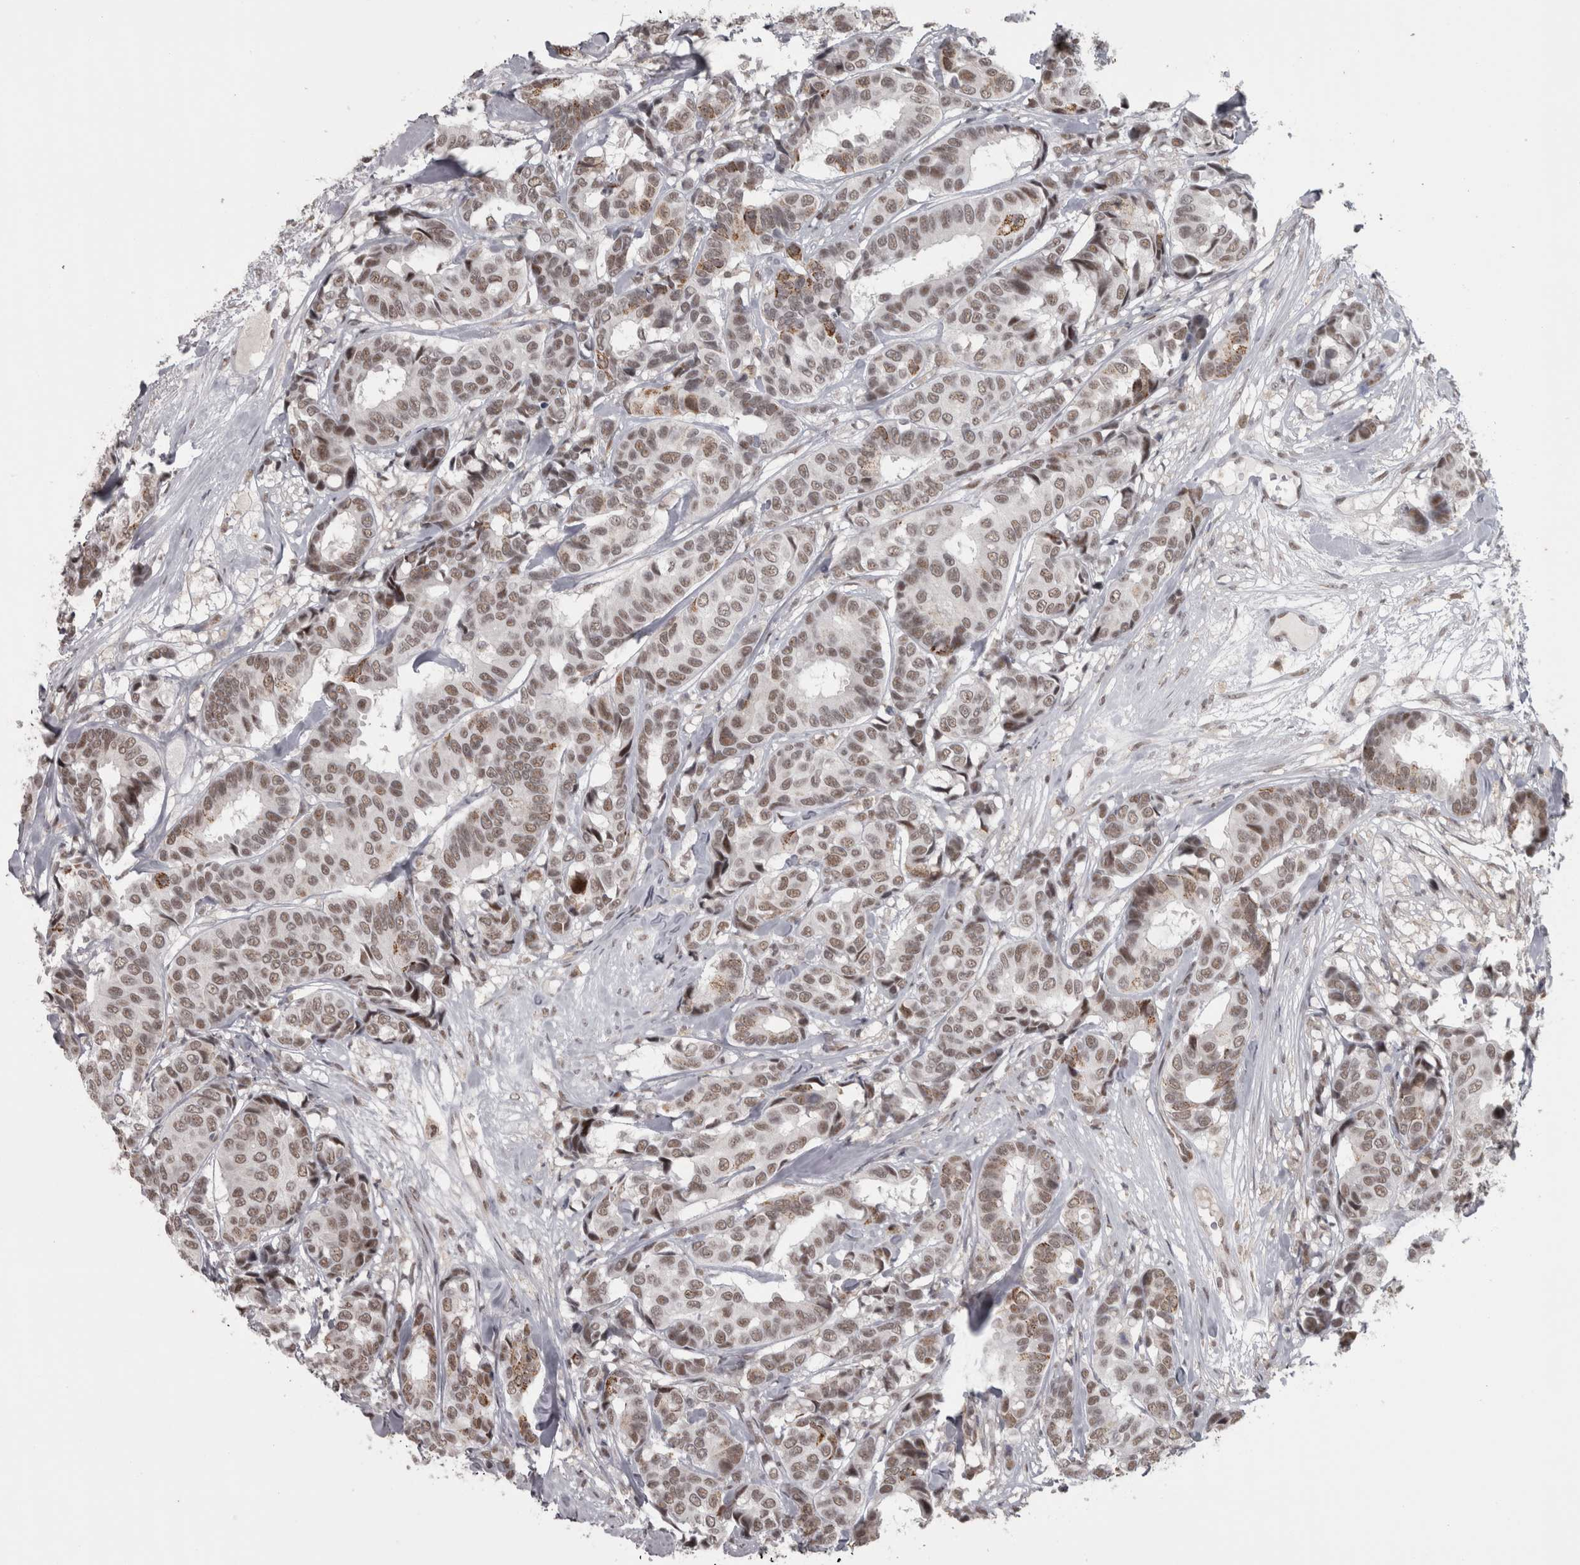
{"staining": {"intensity": "moderate", "quantity": ">75%", "location": "nuclear"}, "tissue": "breast cancer", "cell_type": "Tumor cells", "image_type": "cancer", "snomed": [{"axis": "morphology", "description": "Duct carcinoma"}, {"axis": "topography", "description": "Breast"}], "caption": "DAB (3,3'-diaminobenzidine) immunohistochemical staining of infiltrating ductal carcinoma (breast) shows moderate nuclear protein staining in approximately >75% of tumor cells. (Brightfield microscopy of DAB IHC at high magnification).", "gene": "MICU3", "patient": {"sex": "female", "age": 87}}